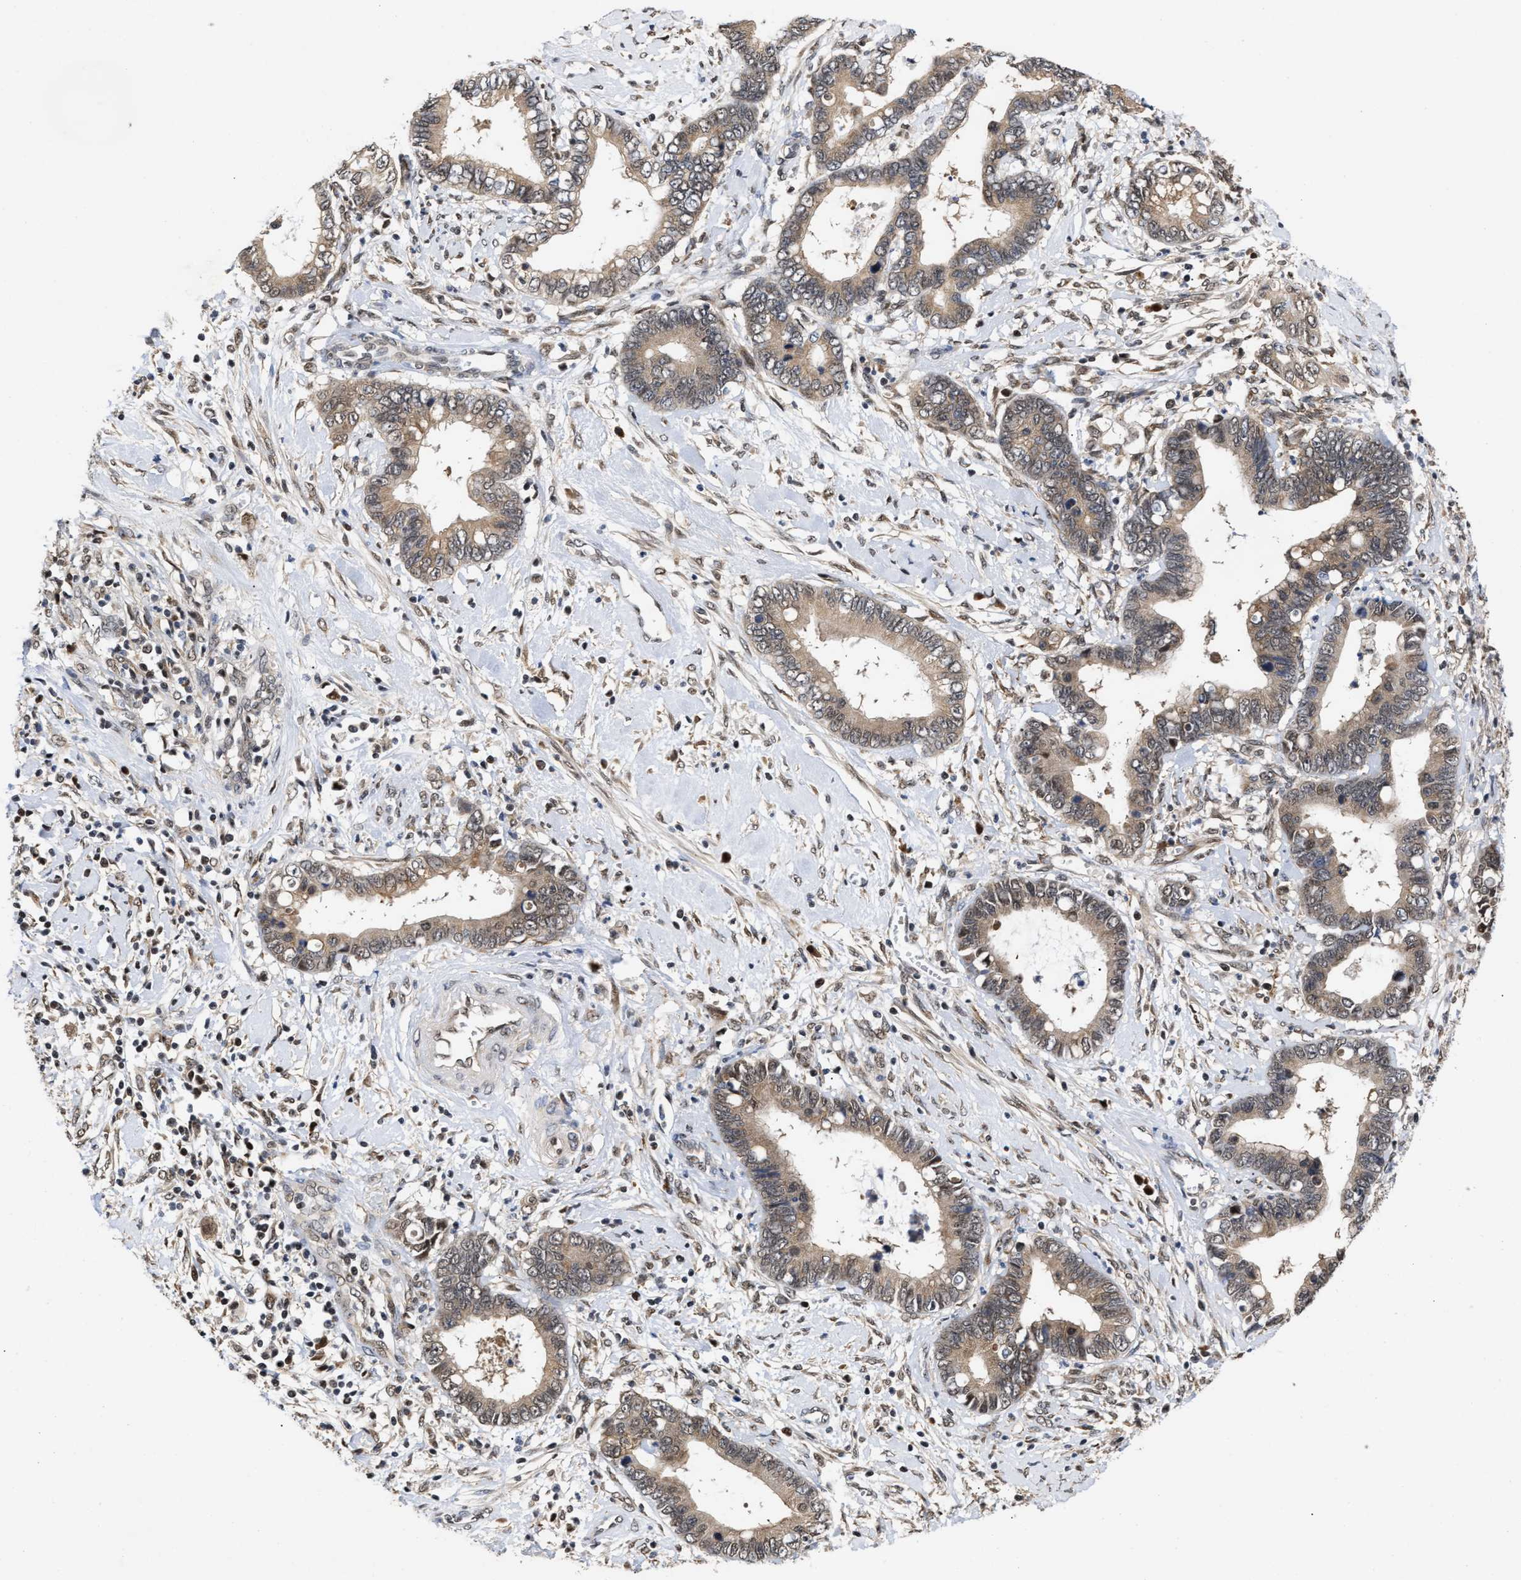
{"staining": {"intensity": "moderate", "quantity": ">75%", "location": "cytoplasmic/membranous"}, "tissue": "cervical cancer", "cell_type": "Tumor cells", "image_type": "cancer", "snomed": [{"axis": "morphology", "description": "Adenocarcinoma, NOS"}, {"axis": "topography", "description": "Cervix"}], "caption": "This histopathology image shows immunohistochemistry staining of cervical adenocarcinoma, with medium moderate cytoplasmic/membranous expression in approximately >75% of tumor cells.", "gene": "CLIP2", "patient": {"sex": "female", "age": 44}}